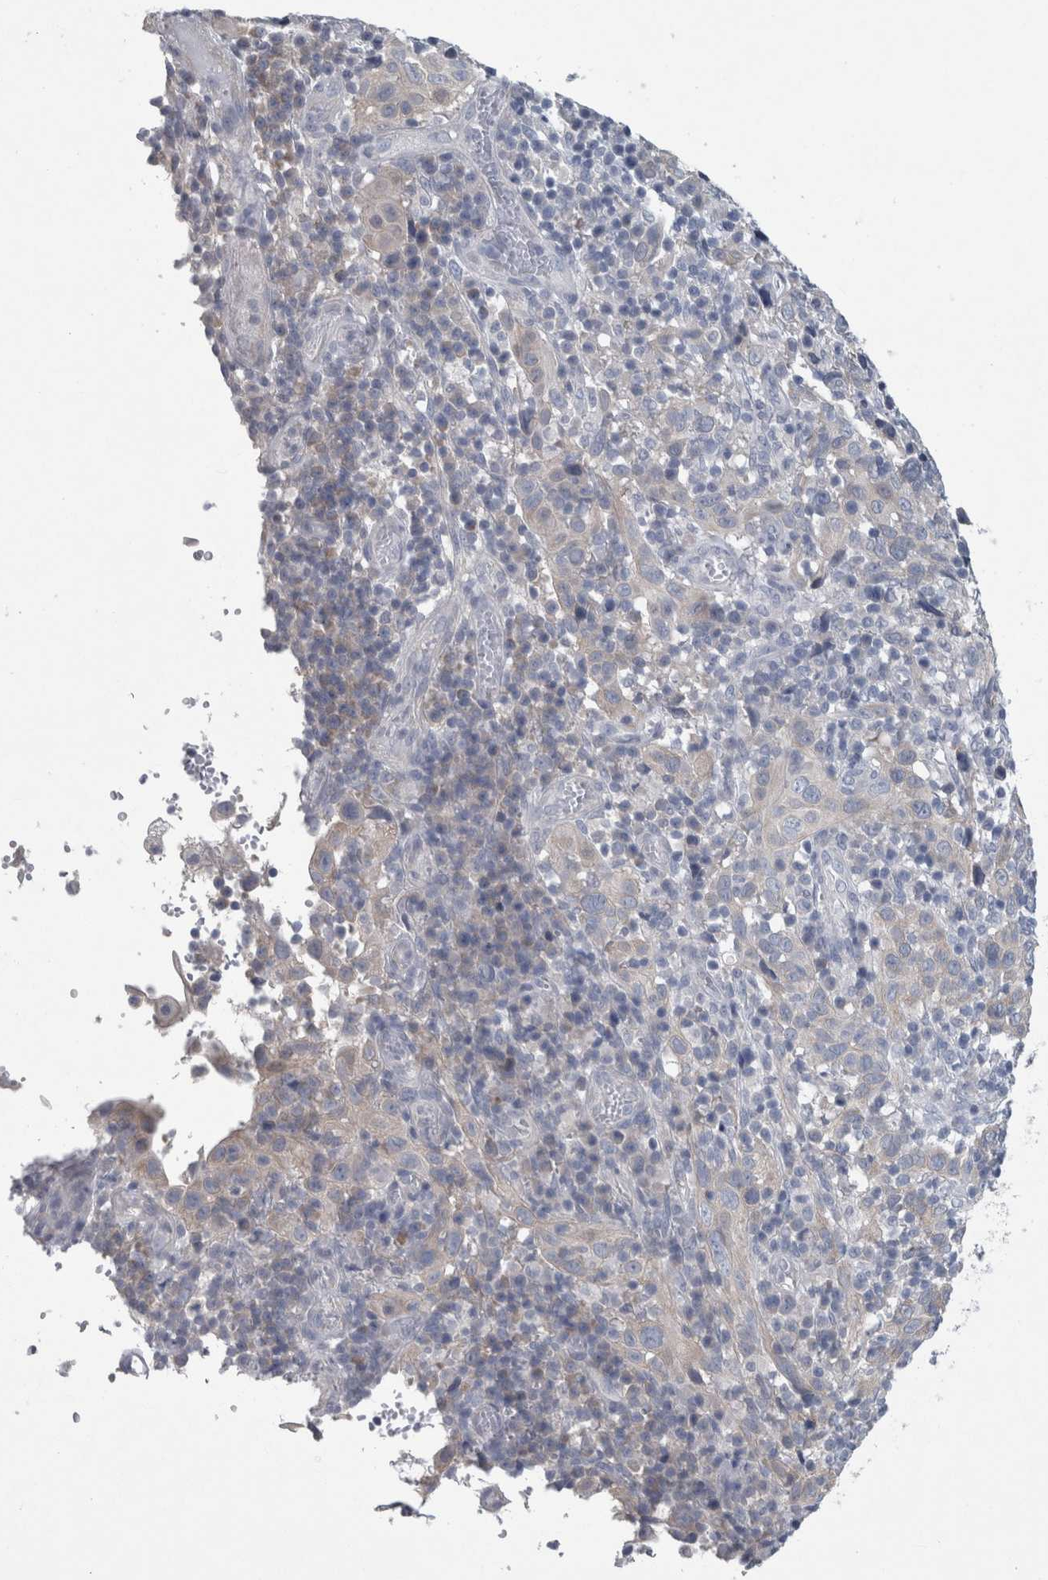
{"staining": {"intensity": "negative", "quantity": "none", "location": "none"}, "tissue": "cervical cancer", "cell_type": "Tumor cells", "image_type": "cancer", "snomed": [{"axis": "morphology", "description": "Squamous cell carcinoma, NOS"}, {"axis": "topography", "description": "Cervix"}], "caption": "The immunohistochemistry (IHC) micrograph has no significant staining in tumor cells of cervical cancer (squamous cell carcinoma) tissue. (Stains: DAB (3,3'-diaminobenzidine) IHC with hematoxylin counter stain, Microscopy: brightfield microscopy at high magnification).", "gene": "FAM83H", "patient": {"sex": "female", "age": 46}}